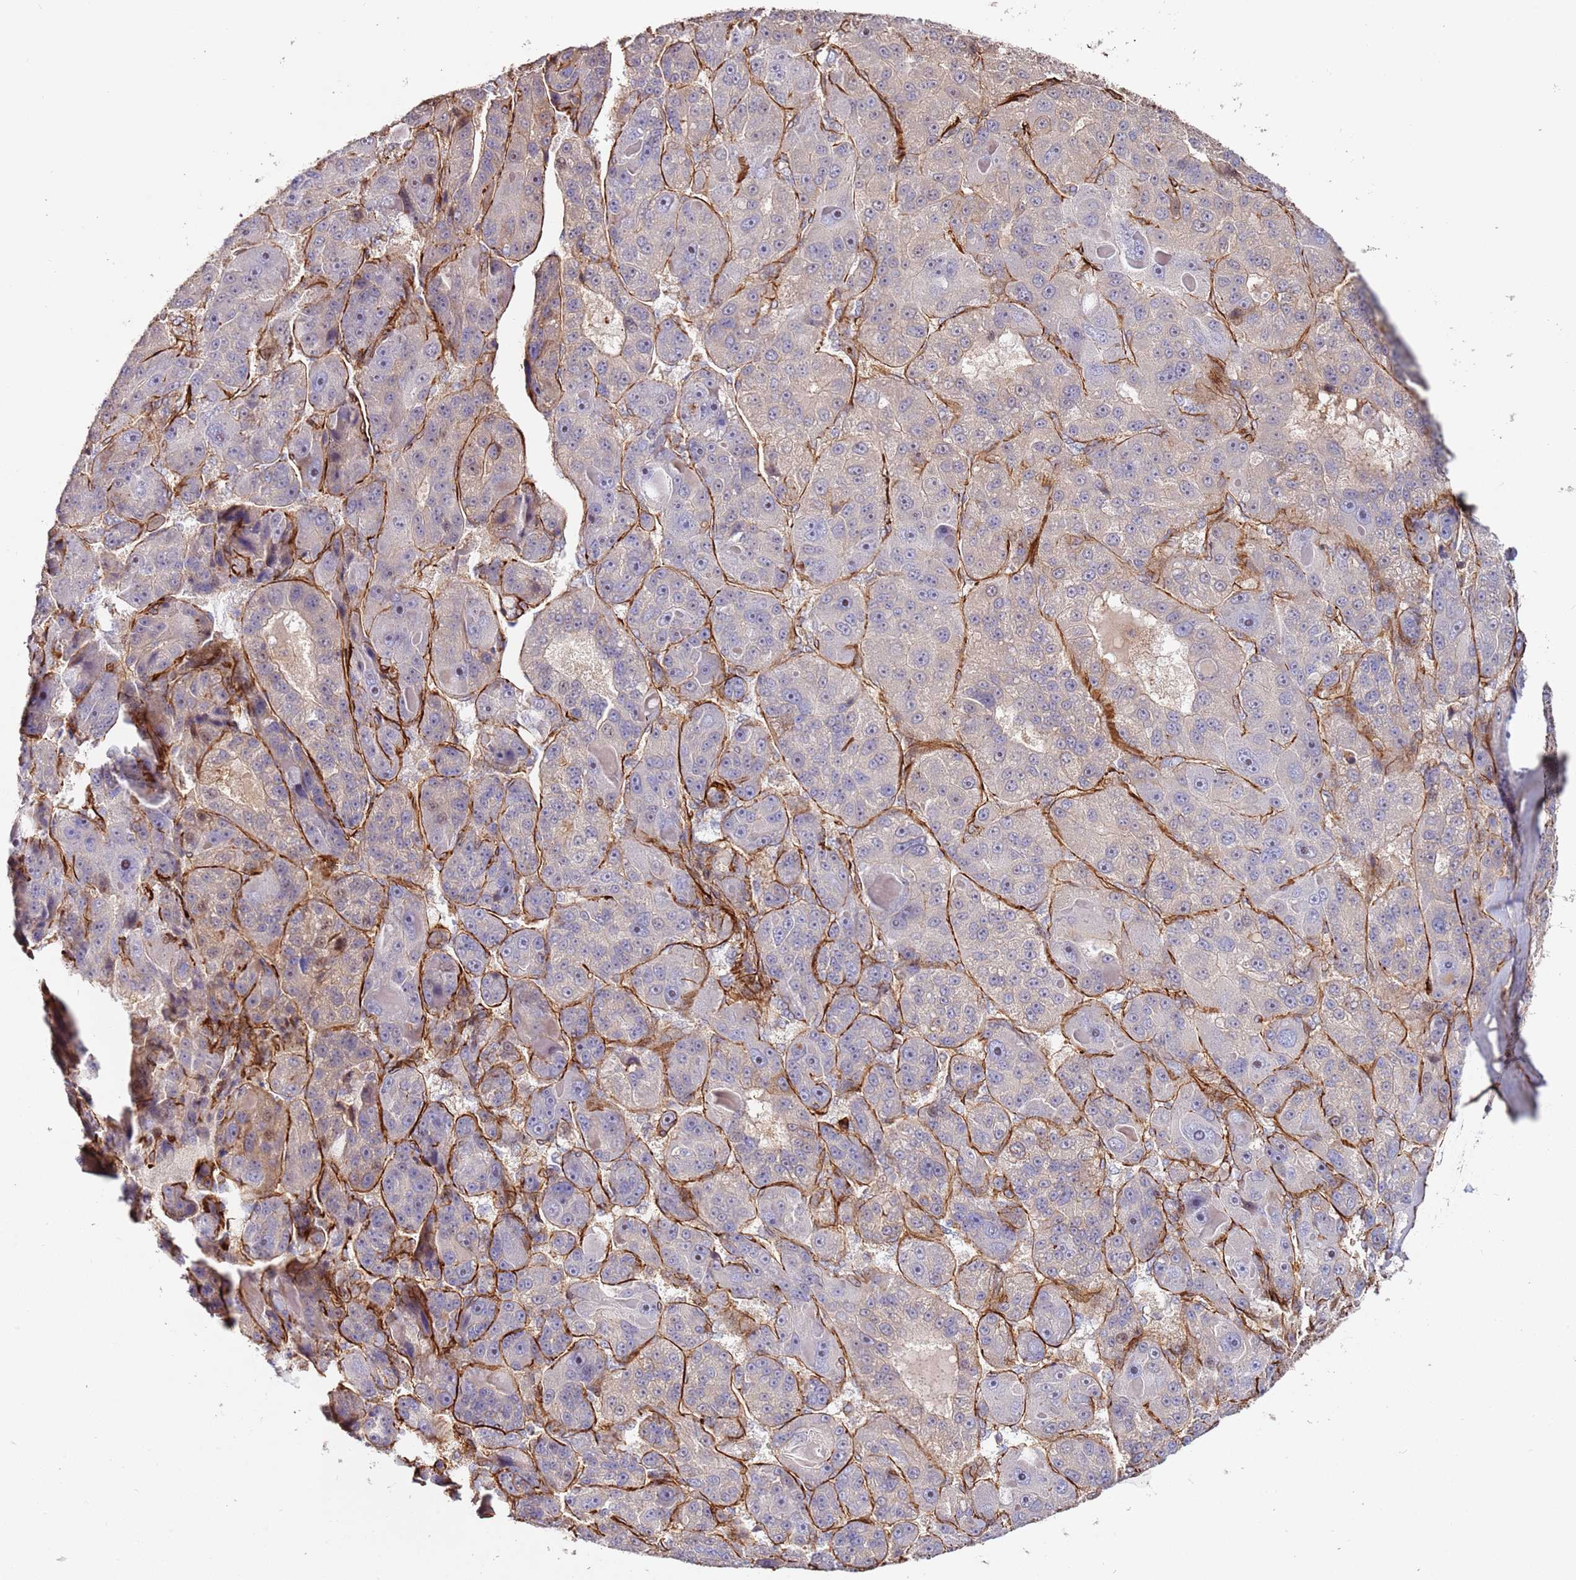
{"staining": {"intensity": "weak", "quantity": "<25%", "location": "cytoplasmic/membranous"}, "tissue": "liver cancer", "cell_type": "Tumor cells", "image_type": "cancer", "snomed": [{"axis": "morphology", "description": "Carcinoma, Hepatocellular, NOS"}, {"axis": "topography", "description": "Liver"}], "caption": "DAB (3,3'-diaminobenzidine) immunohistochemical staining of human liver hepatocellular carcinoma exhibits no significant expression in tumor cells.", "gene": "MRGPRE", "patient": {"sex": "male", "age": 76}}